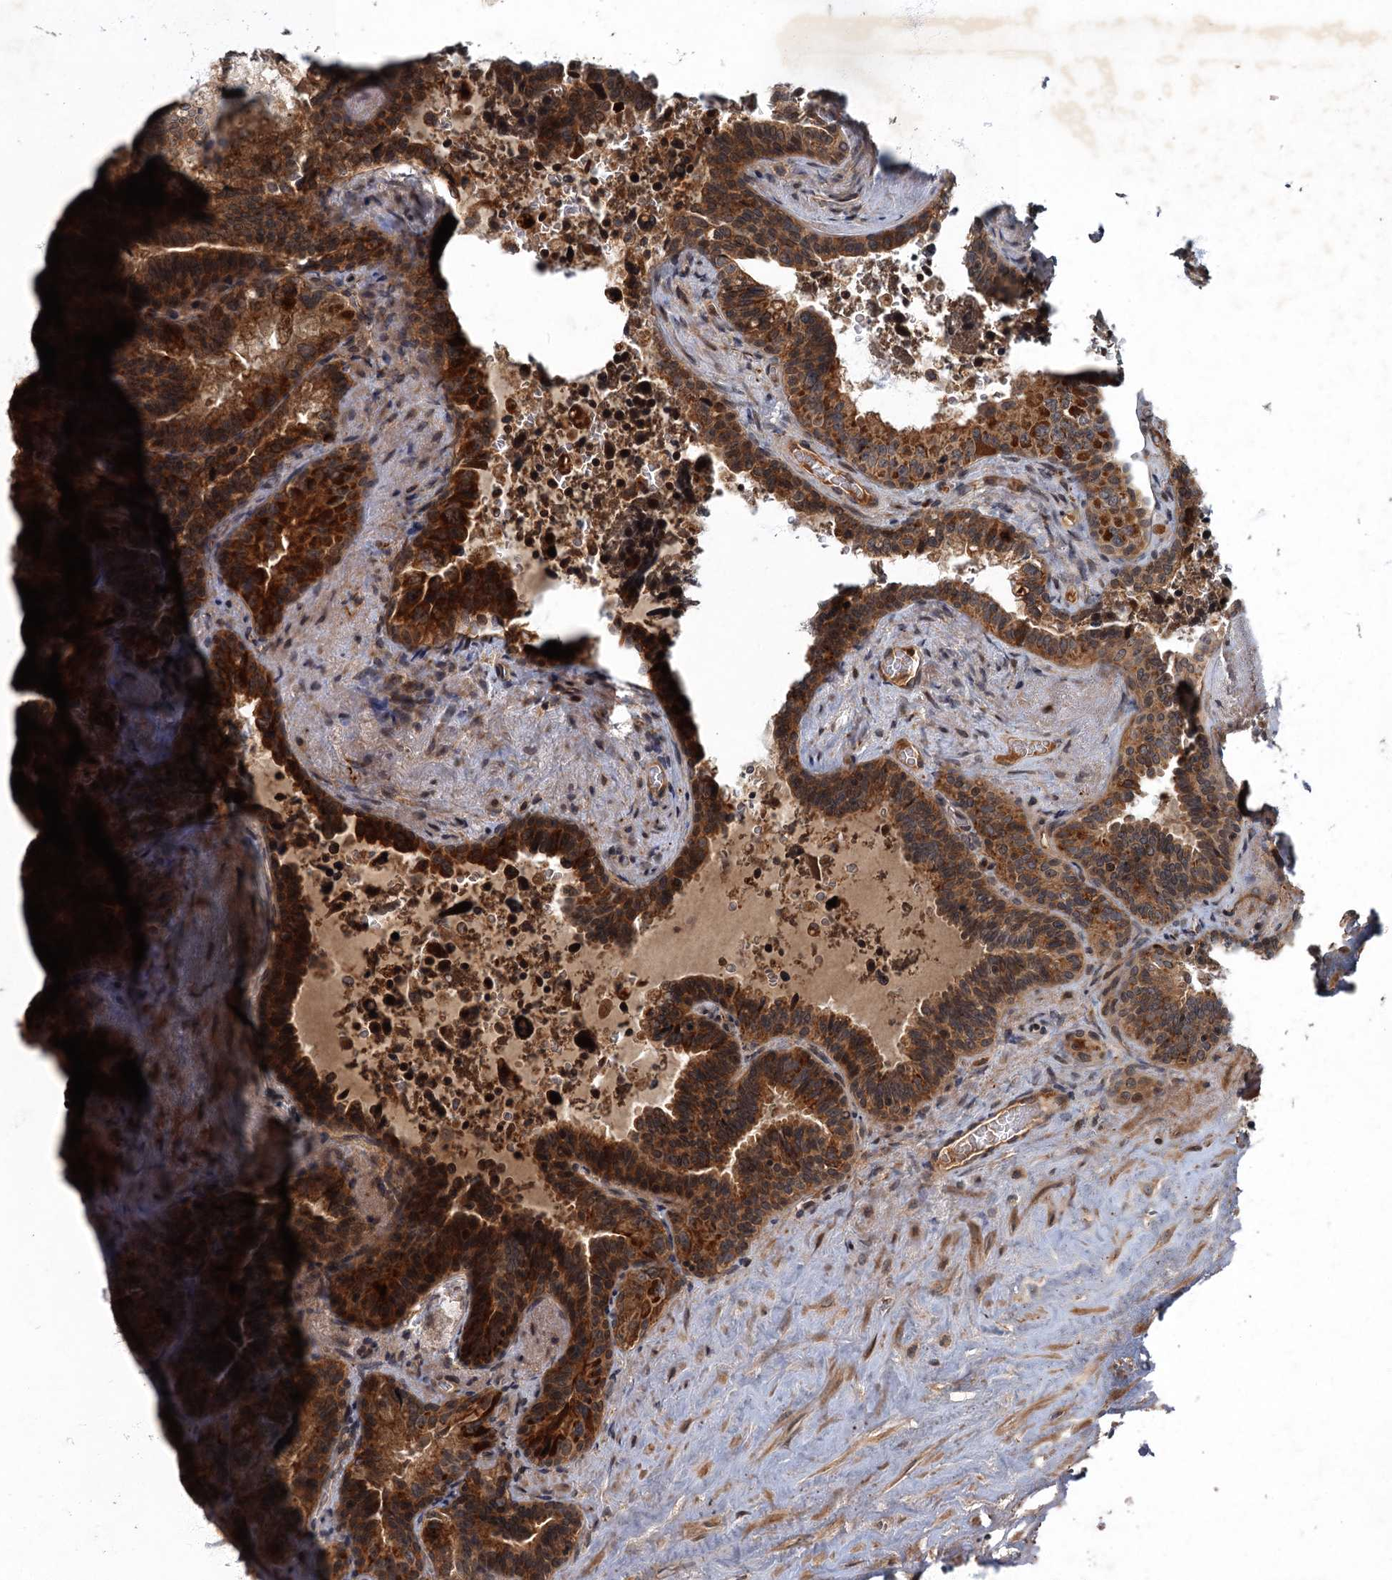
{"staining": {"intensity": "strong", "quantity": ">75%", "location": "cytoplasmic/membranous"}, "tissue": "seminal vesicle", "cell_type": "Glandular cells", "image_type": "normal", "snomed": [{"axis": "morphology", "description": "Normal tissue, NOS"}, {"axis": "topography", "description": "Seminal veicle"}], "caption": "Immunohistochemical staining of benign seminal vesicle reveals high levels of strong cytoplasmic/membranous expression in about >75% of glandular cells.", "gene": "SLC11A2", "patient": {"sex": "male", "age": 68}}